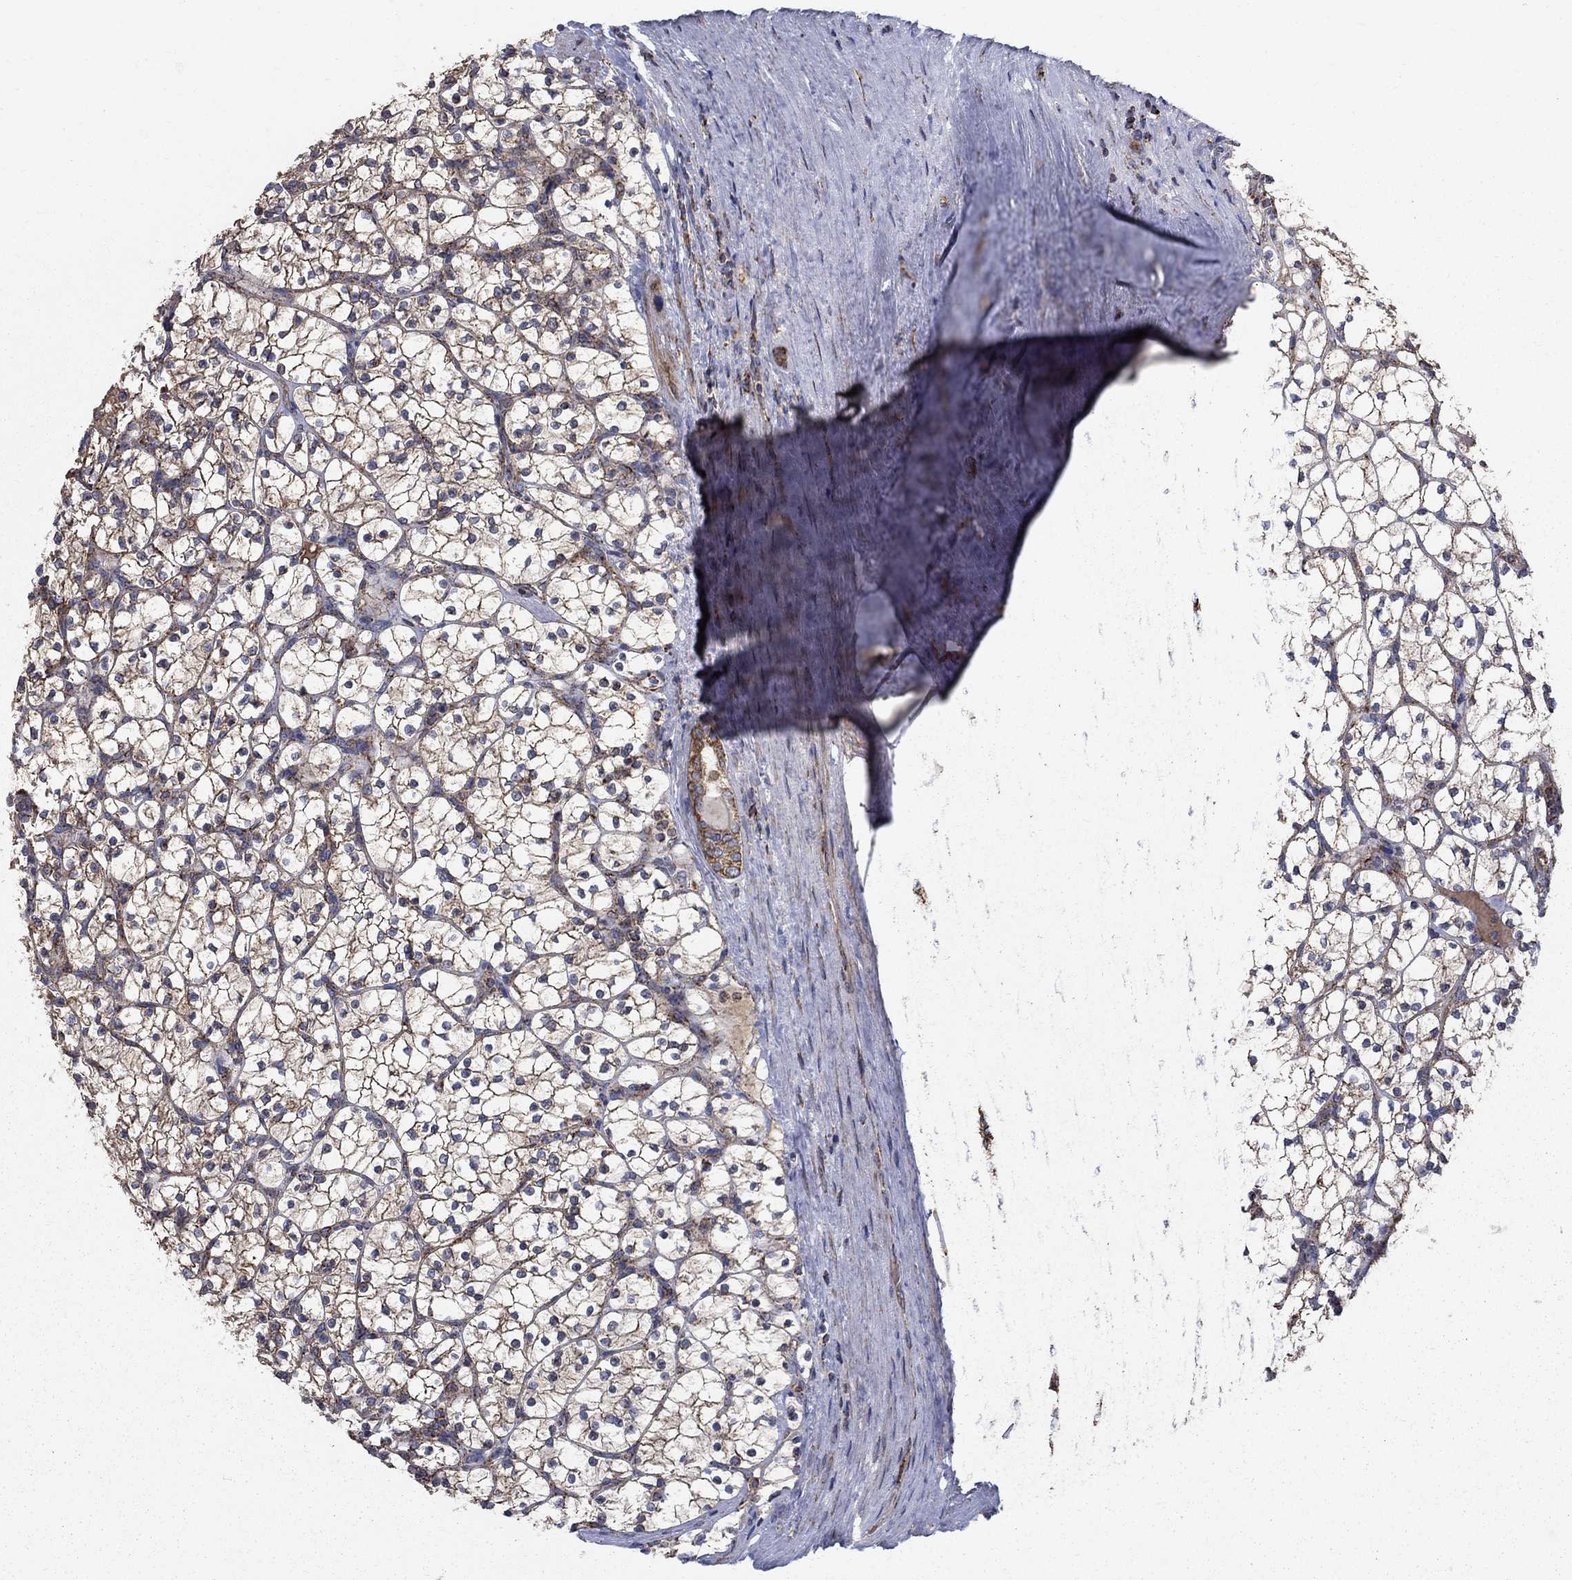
{"staining": {"intensity": "moderate", "quantity": "25%-75%", "location": "cytoplasmic/membranous"}, "tissue": "renal cancer", "cell_type": "Tumor cells", "image_type": "cancer", "snomed": [{"axis": "morphology", "description": "Adenocarcinoma, NOS"}, {"axis": "topography", "description": "Kidney"}], "caption": "DAB immunohistochemical staining of adenocarcinoma (renal) shows moderate cytoplasmic/membranous protein expression in approximately 25%-75% of tumor cells.", "gene": "NDUFS8", "patient": {"sex": "female", "age": 89}}